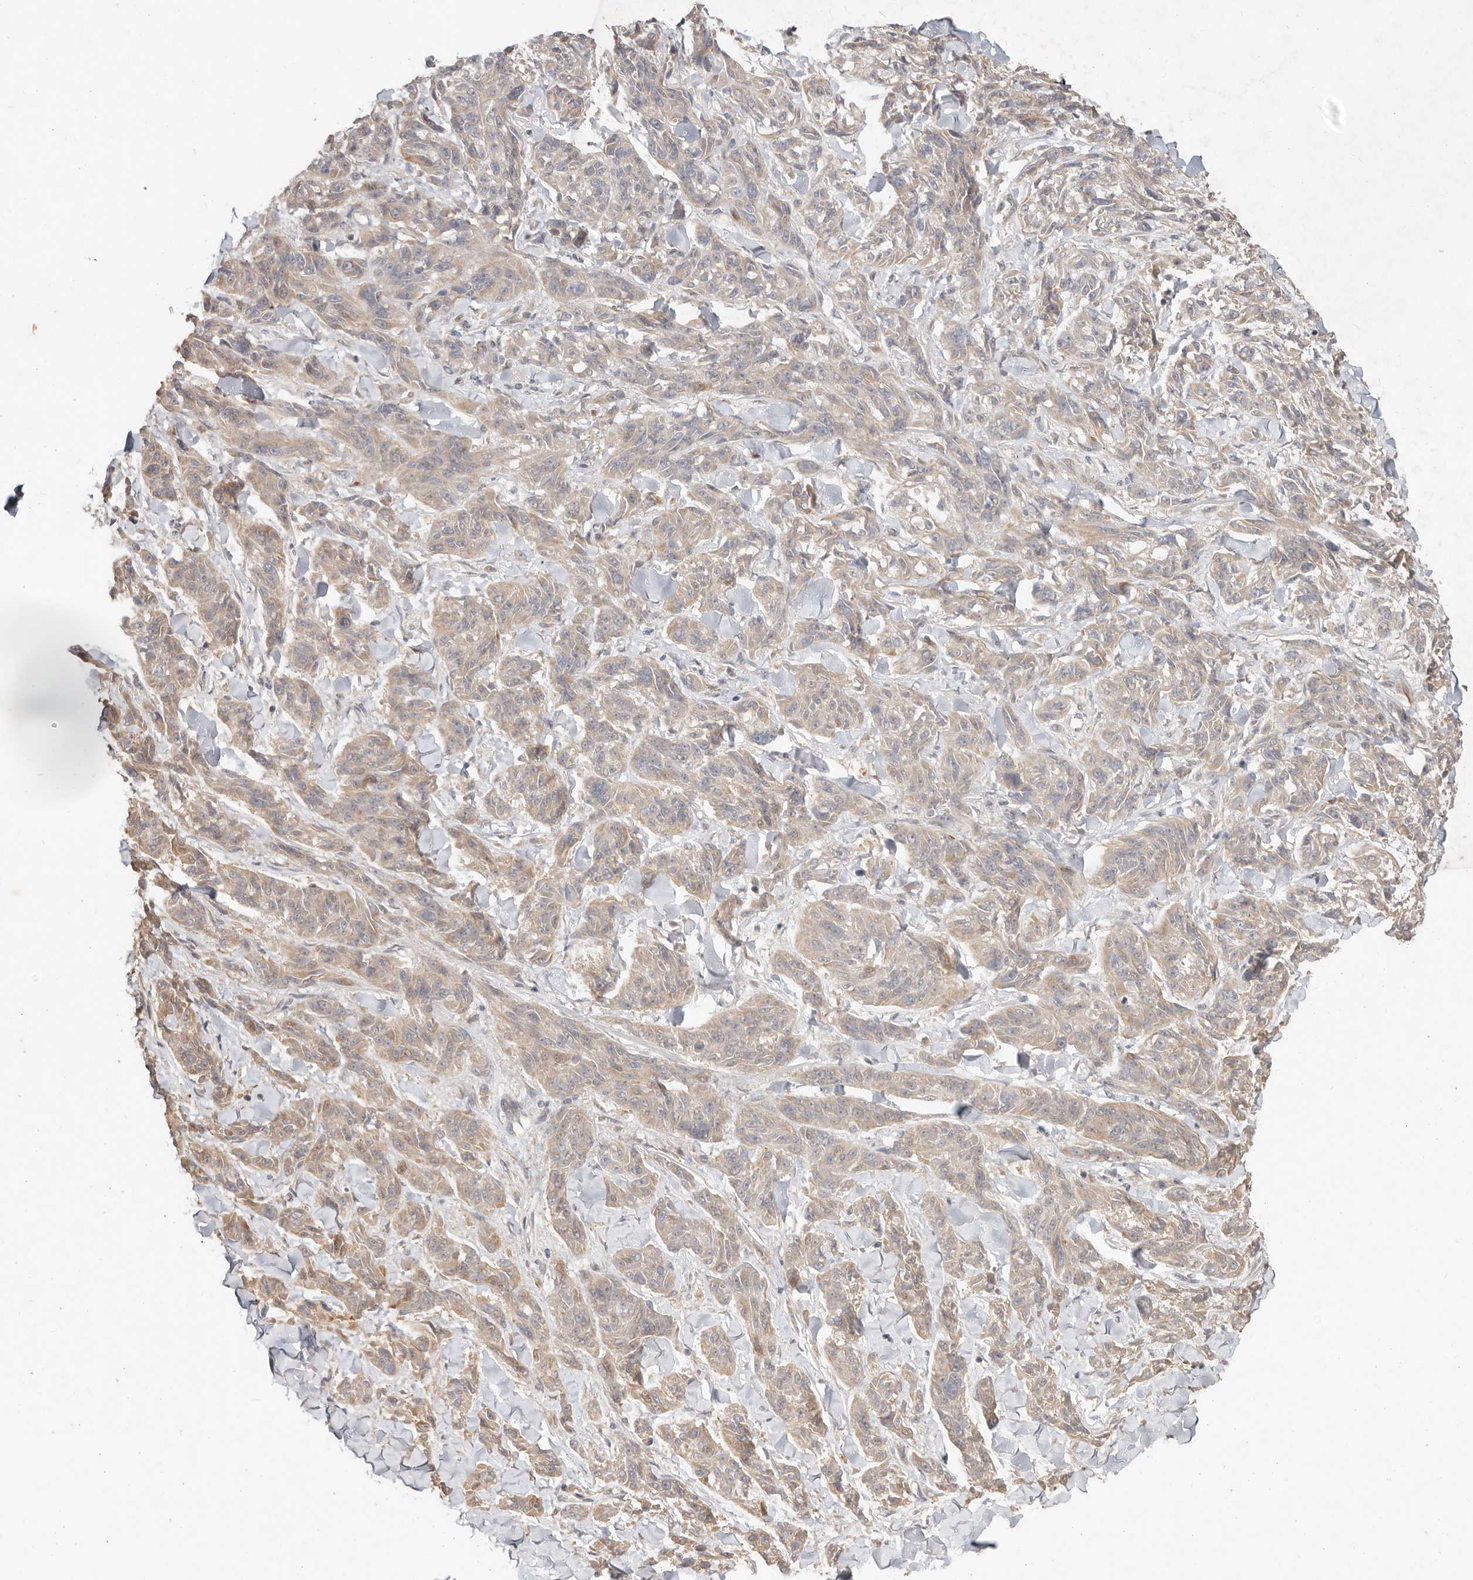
{"staining": {"intensity": "weak", "quantity": ">75%", "location": "cytoplasmic/membranous"}, "tissue": "melanoma", "cell_type": "Tumor cells", "image_type": "cancer", "snomed": [{"axis": "morphology", "description": "Malignant melanoma, NOS"}, {"axis": "topography", "description": "Skin"}], "caption": "A high-resolution micrograph shows IHC staining of melanoma, which shows weak cytoplasmic/membranous staining in approximately >75% of tumor cells. (IHC, brightfield microscopy, high magnification).", "gene": "MTFR2", "patient": {"sex": "male", "age": 53}}